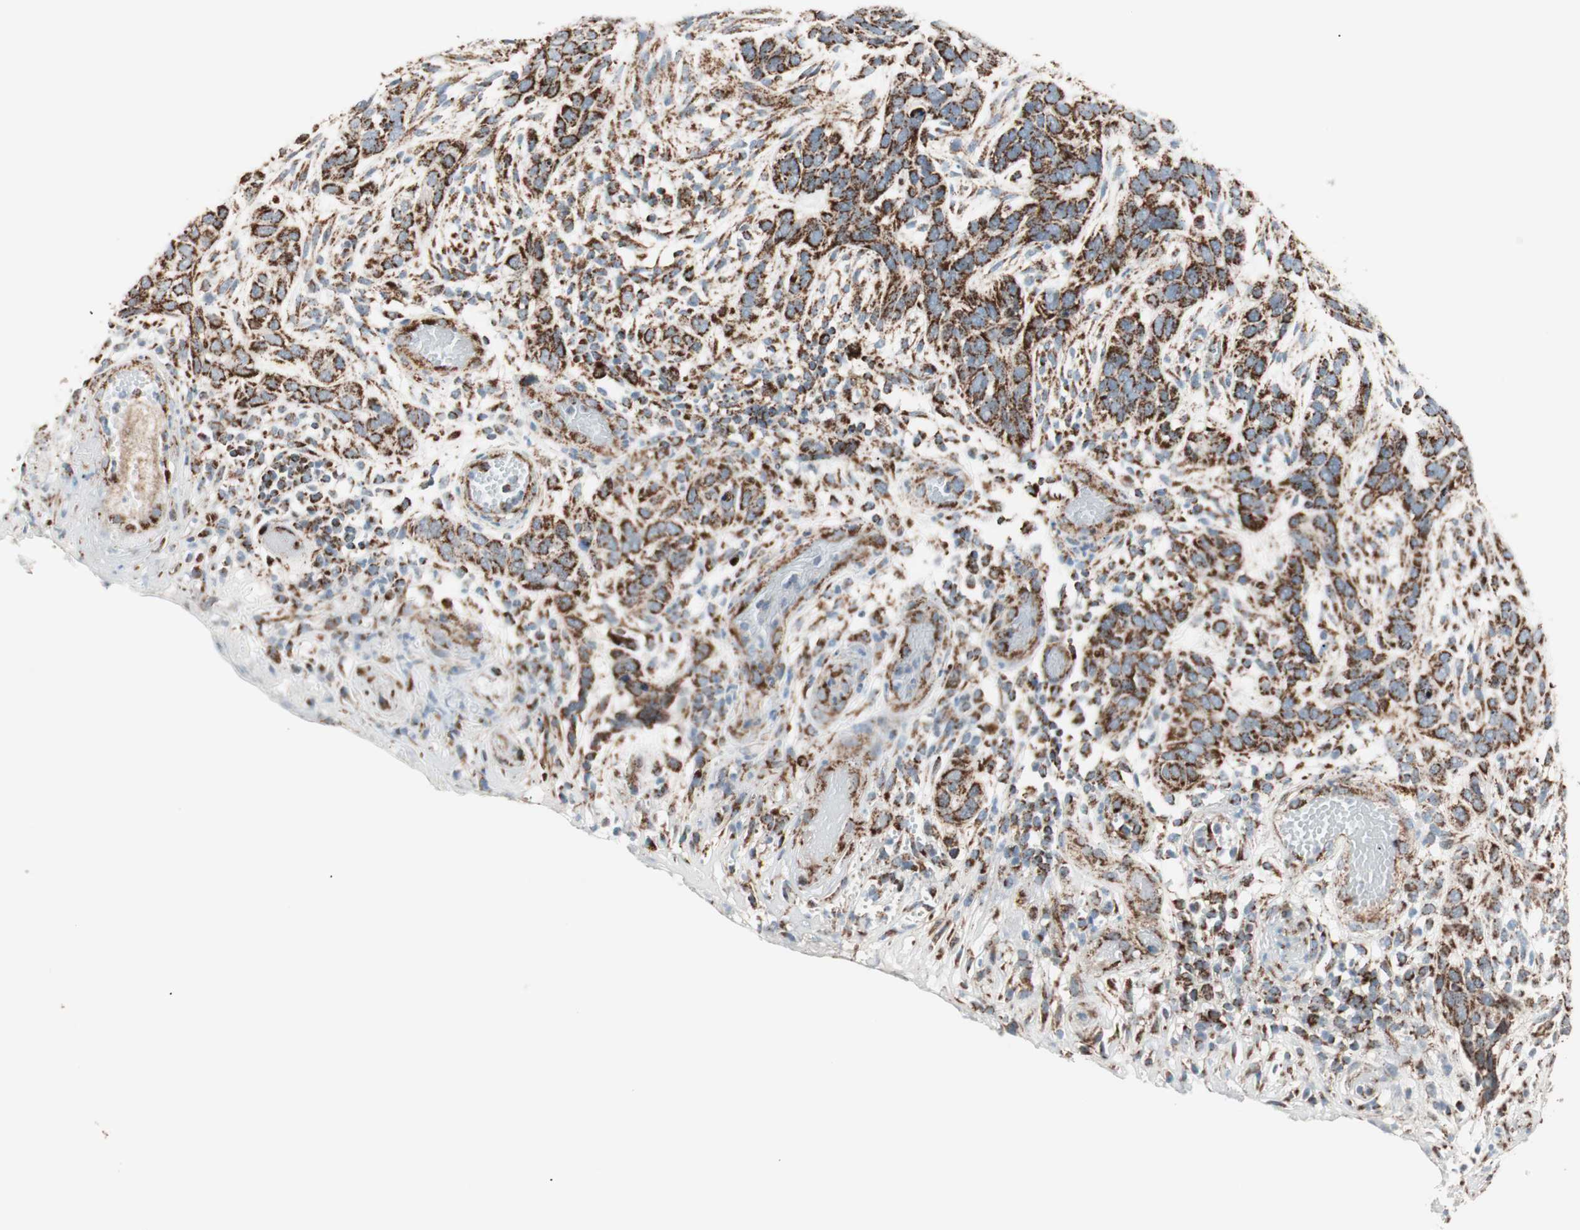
{"staining": {"intensity": "strong", "quantity": ">75%", "location": "cytoplasmic/membranous"}, "tissue": "skin cancer", "cell_type": "Tumor cells", "image_type": "cancer", "snomed": [{"axis": "morphology", "description": "Basal cell carcinoma"}, {"axis": "topography", "description": "Skin"}], "caption": "Skin cancer stained for a protein displays strong cytoplasmic/membranous positivity in tumor cells. Ihc stains the protein of interest in brown and the nuclei are stained blue.", "gene": "TOMM22", "patient": {"sex": "male", "age": 87}}